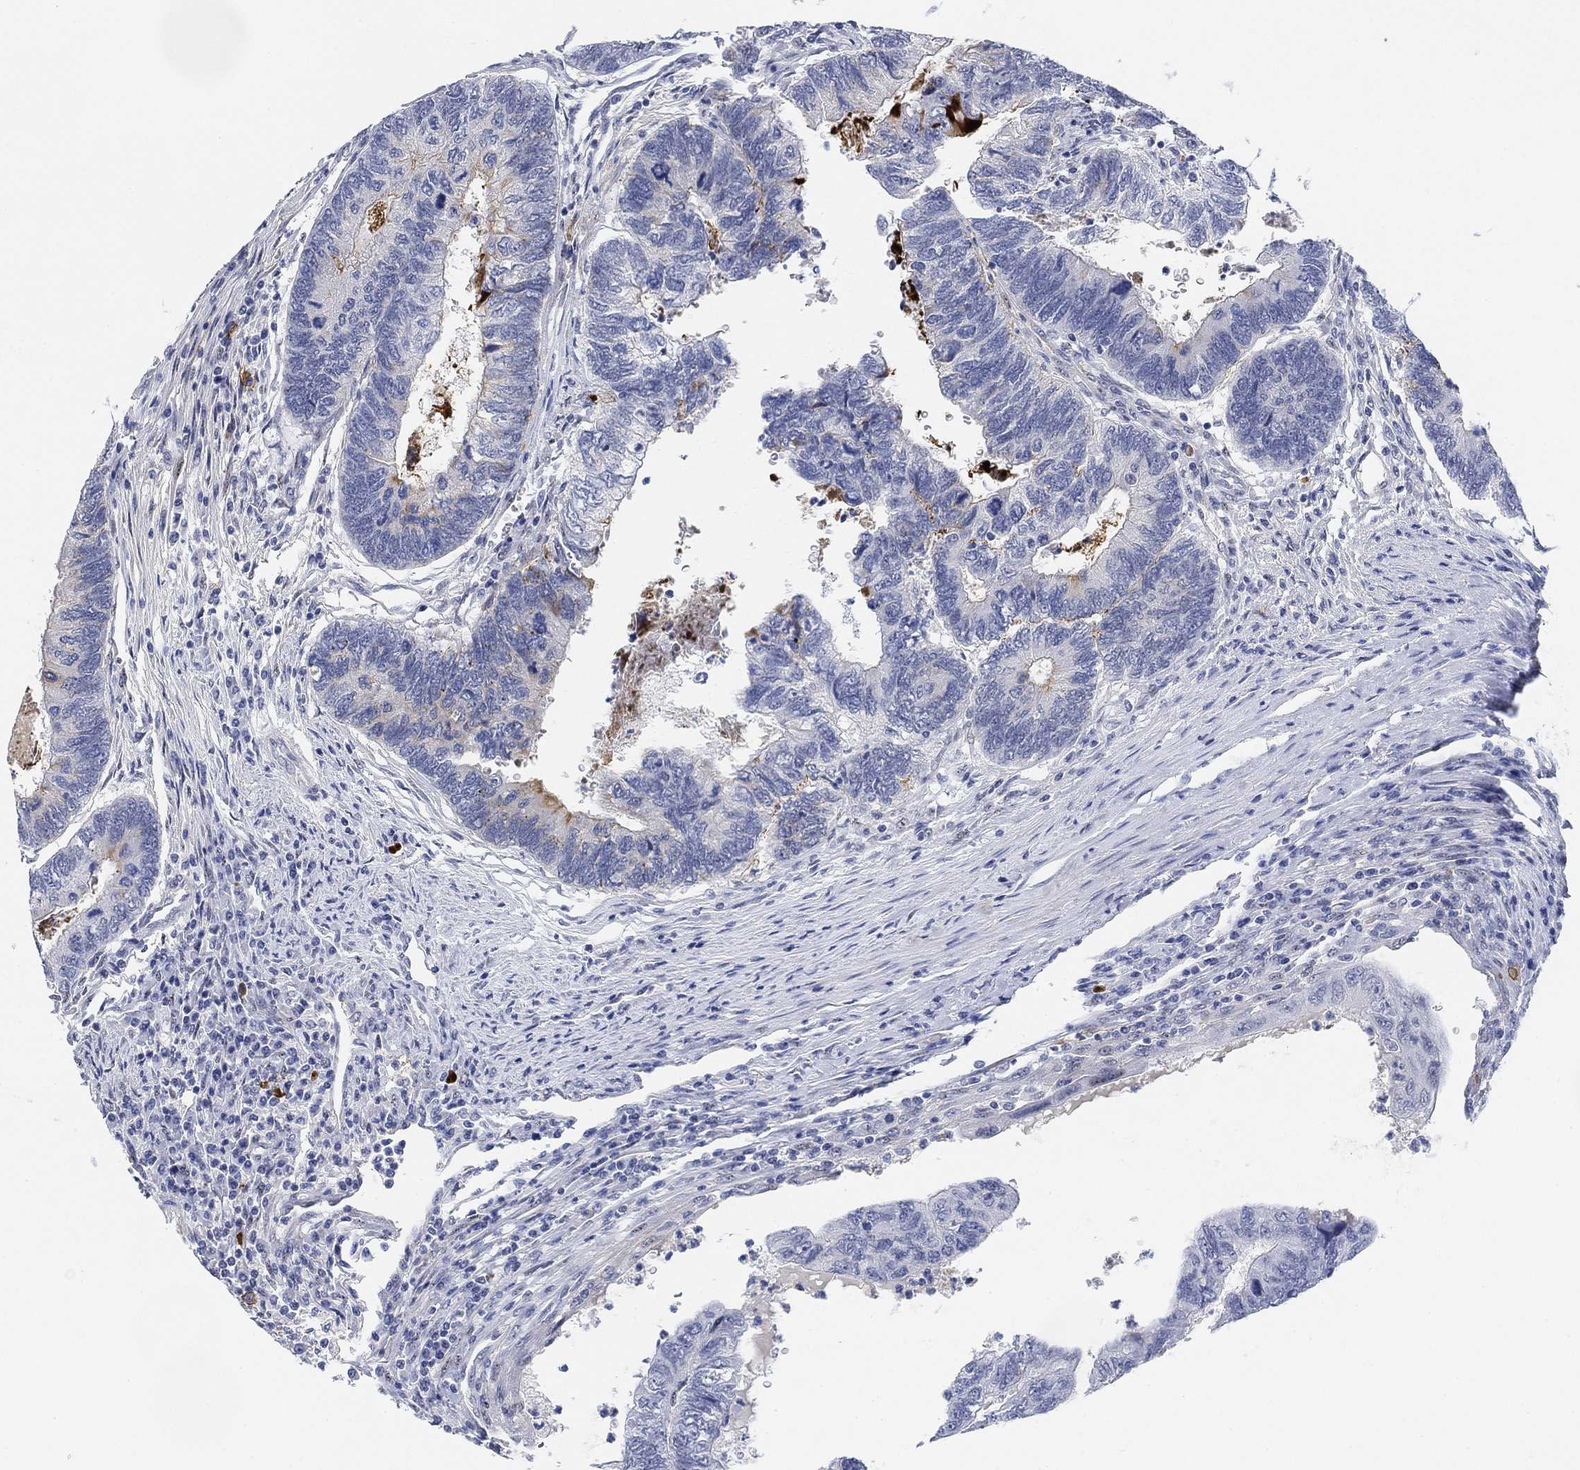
{"staining": {"intensity": "negative", "quantity": "none", "location": "none"}, "tissue": "colorectal cancer", "cell_type": "Tumor cells", "image_type": "cancer", "snomed": [{"axis": "morphology", "description": "Adenocarcinoma, NOS"}, {"axis": "topography", "description": "Colon"}], "caption": "Human colorectal cancer stained for a protein using immunohistochemistry (IHC) reveals no positivity in tumor cells.", "gene": "PAX6", "patient": {"sex": "female", "age": 67}}